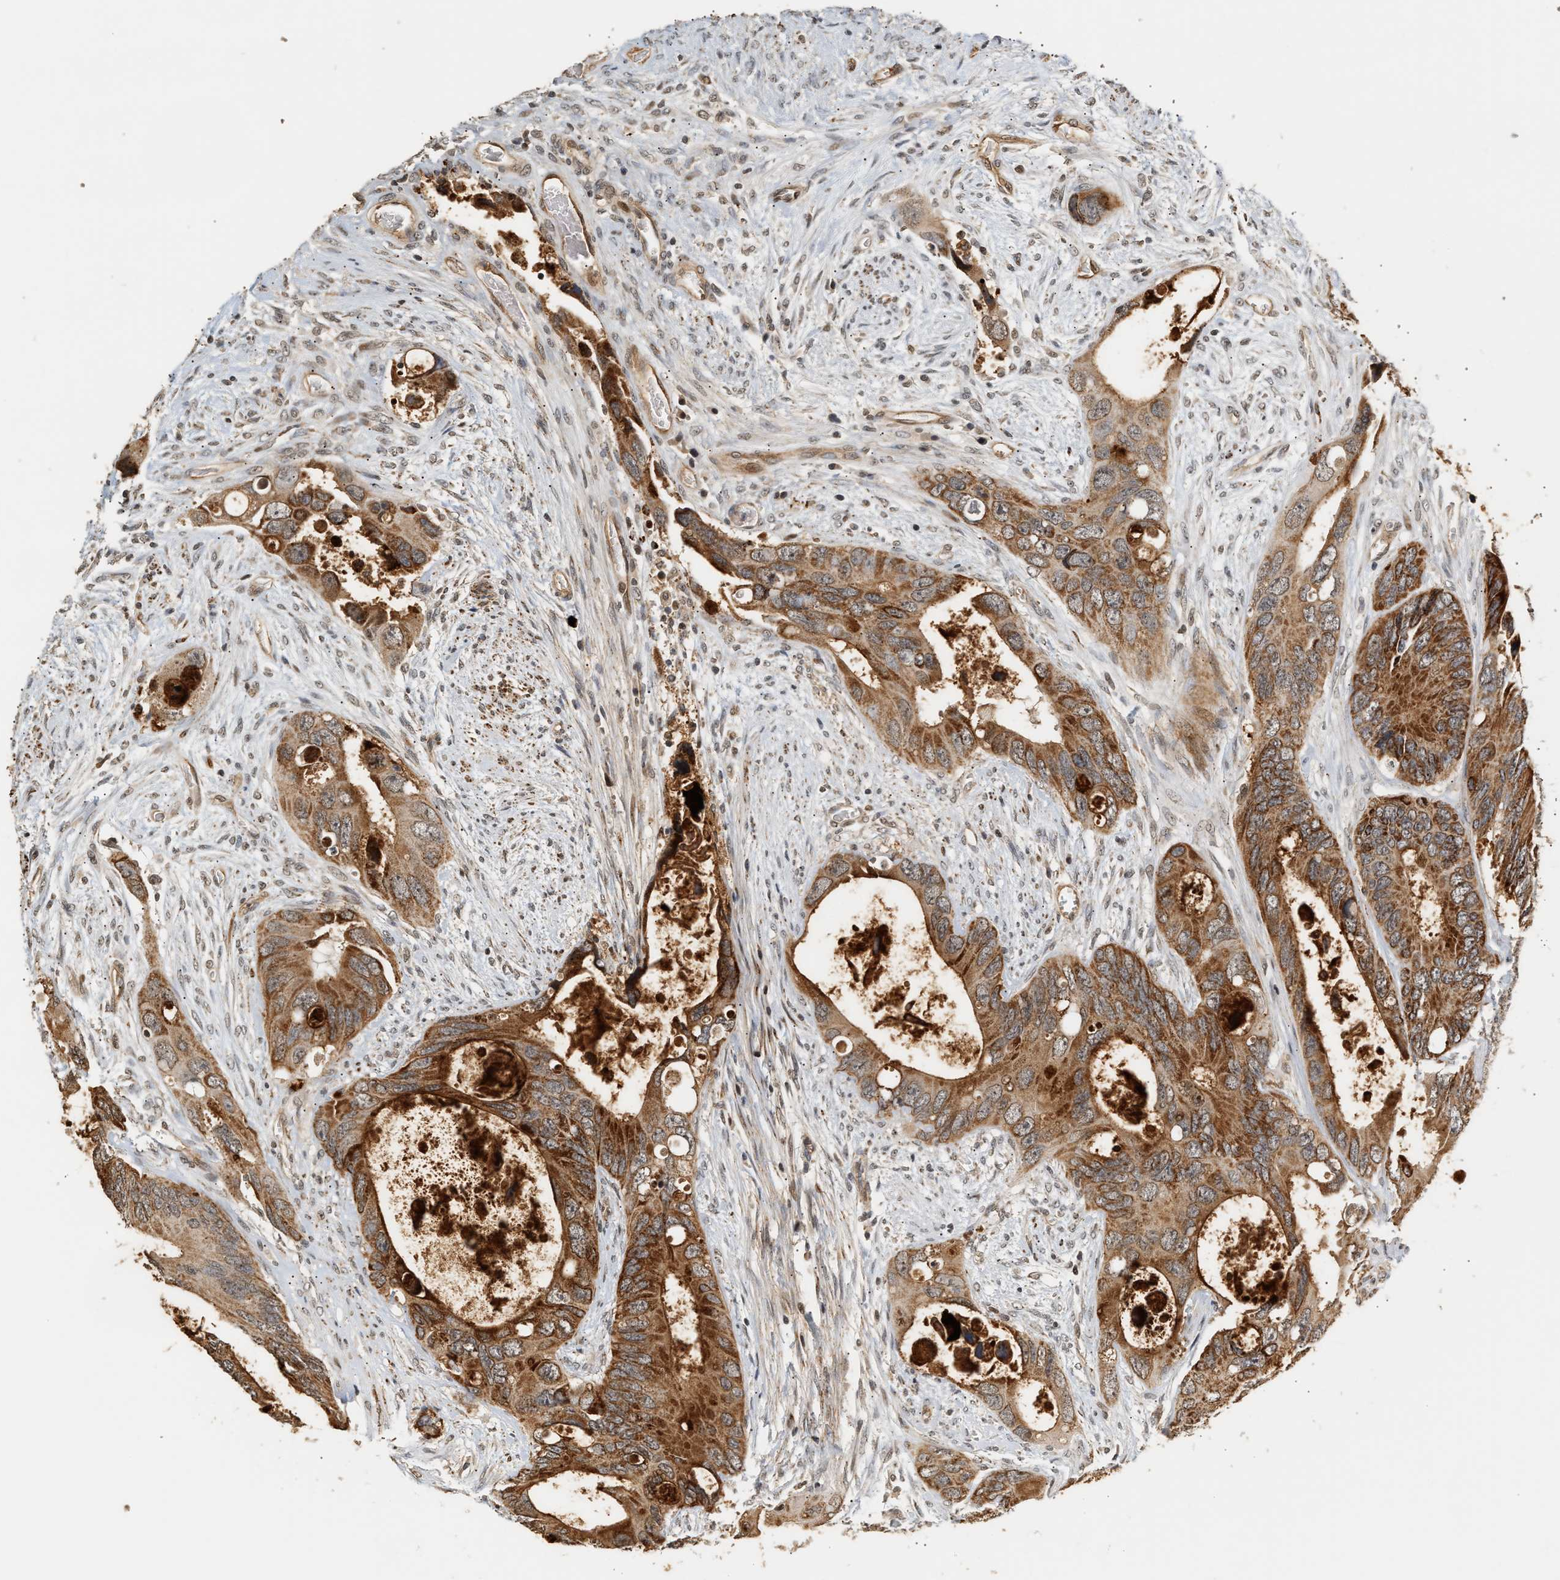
{"staining": {"intensity": "strong", "quantity": ">75%", "location": "cytoplasmic/membranous"}, "tissue": "colorectal cancer", "cell_type": "Tumor cells", "image_type": "cancer", "snomed": [{"axis": "morphology", "description": "Adenocarcinoma, NOS"}, {"axis": "topography", "description": "Rectum"}], "caption": "Colorectal cancer stained for a protein exhibits strong cytoplasmic/membranous positivity in tumor cells. Ihc stains the protein in brown and the nuclei are stained blue.", "gene": "PLXND1", "patient": {"sex": "male", "age": 70}}